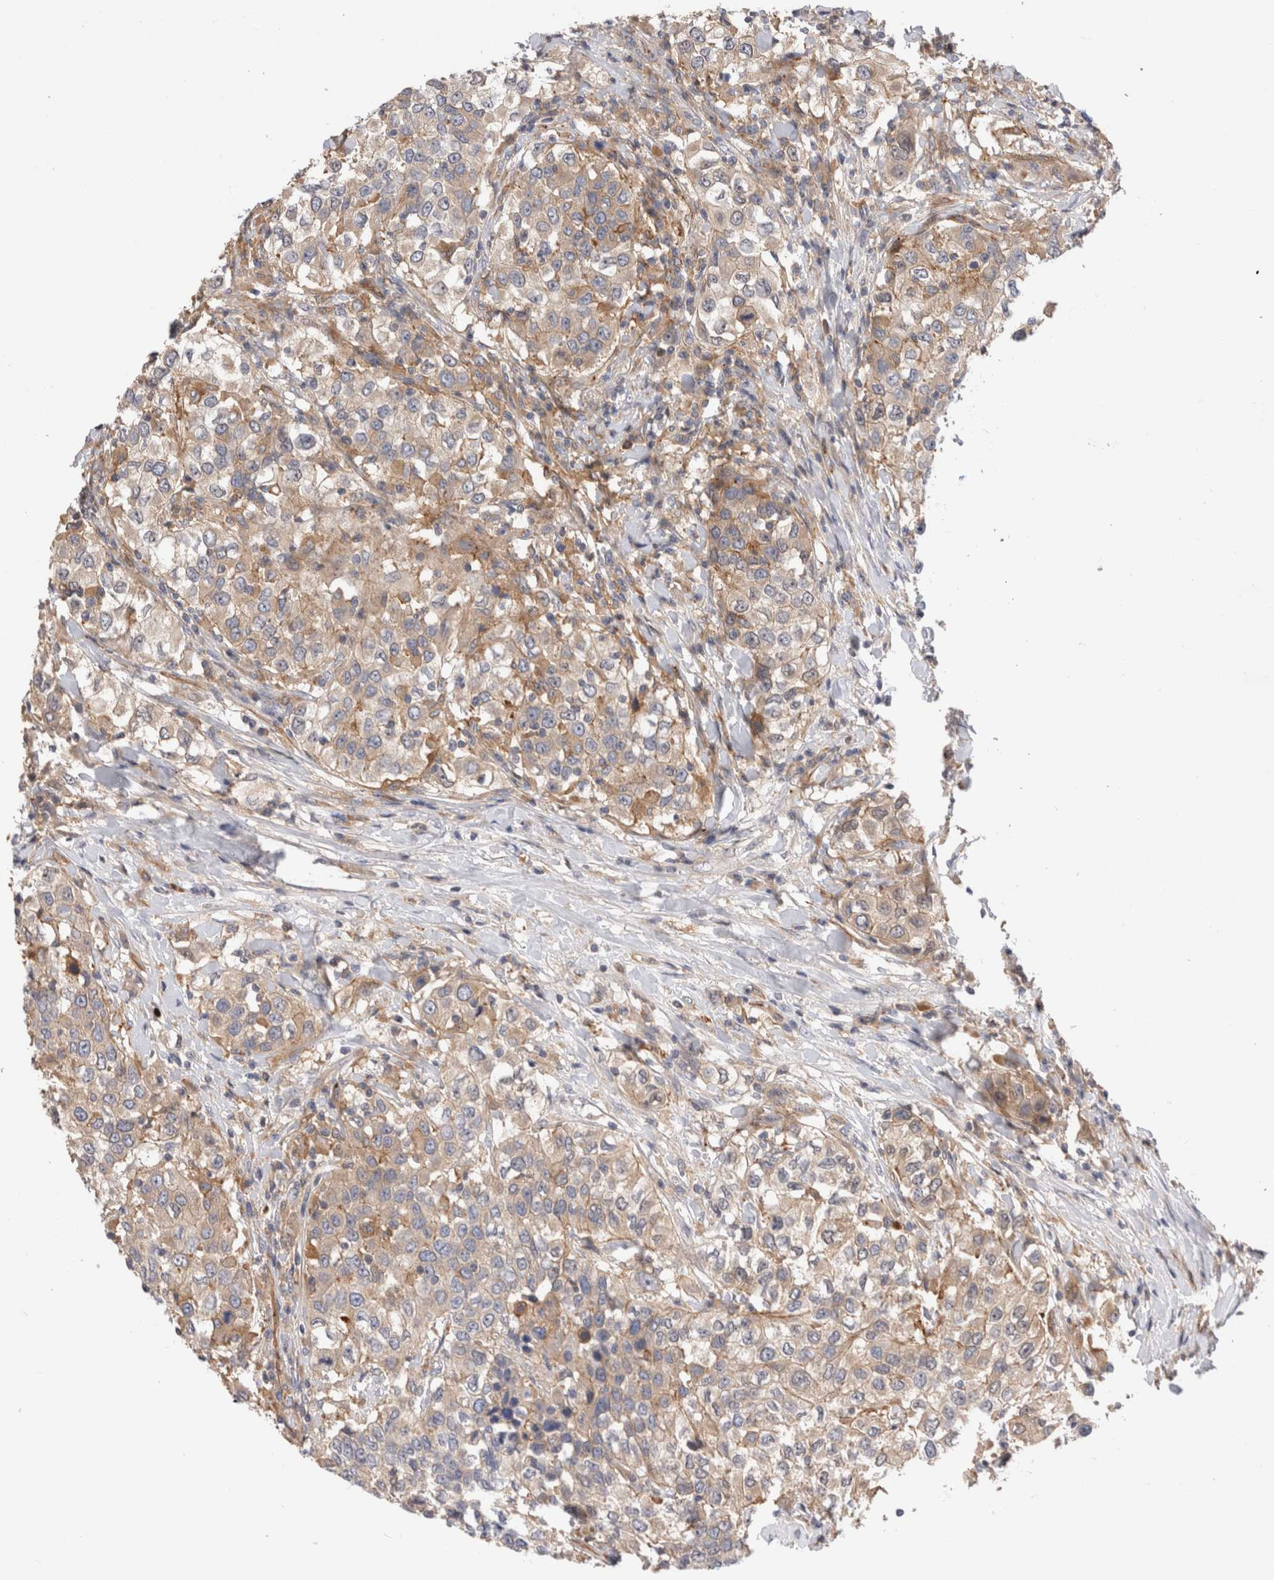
{"staining": {"intensity": "weak", "quantity": ">75%", "location": "cytoplasmic/membranous"}, "tissue": "urothelial cancer", "cell_type": "Tumor cells", "image_type": "cancer", "snomed": [{"axis": "morphology", "description": "Urothelial carcinoma, High grade"}, {"axis": "topography", "description": "Urinary bladder"}], "caption": "Immunohistochemical staining of urothelial cancer displays weak cytoplasmic/membranous protein positivity in approximately >75% of tumor cells. (IHC, brightfield microscopy, high magnification).", "gene": "BNIP2", "patient": {"sex": "female", "age": 80}}